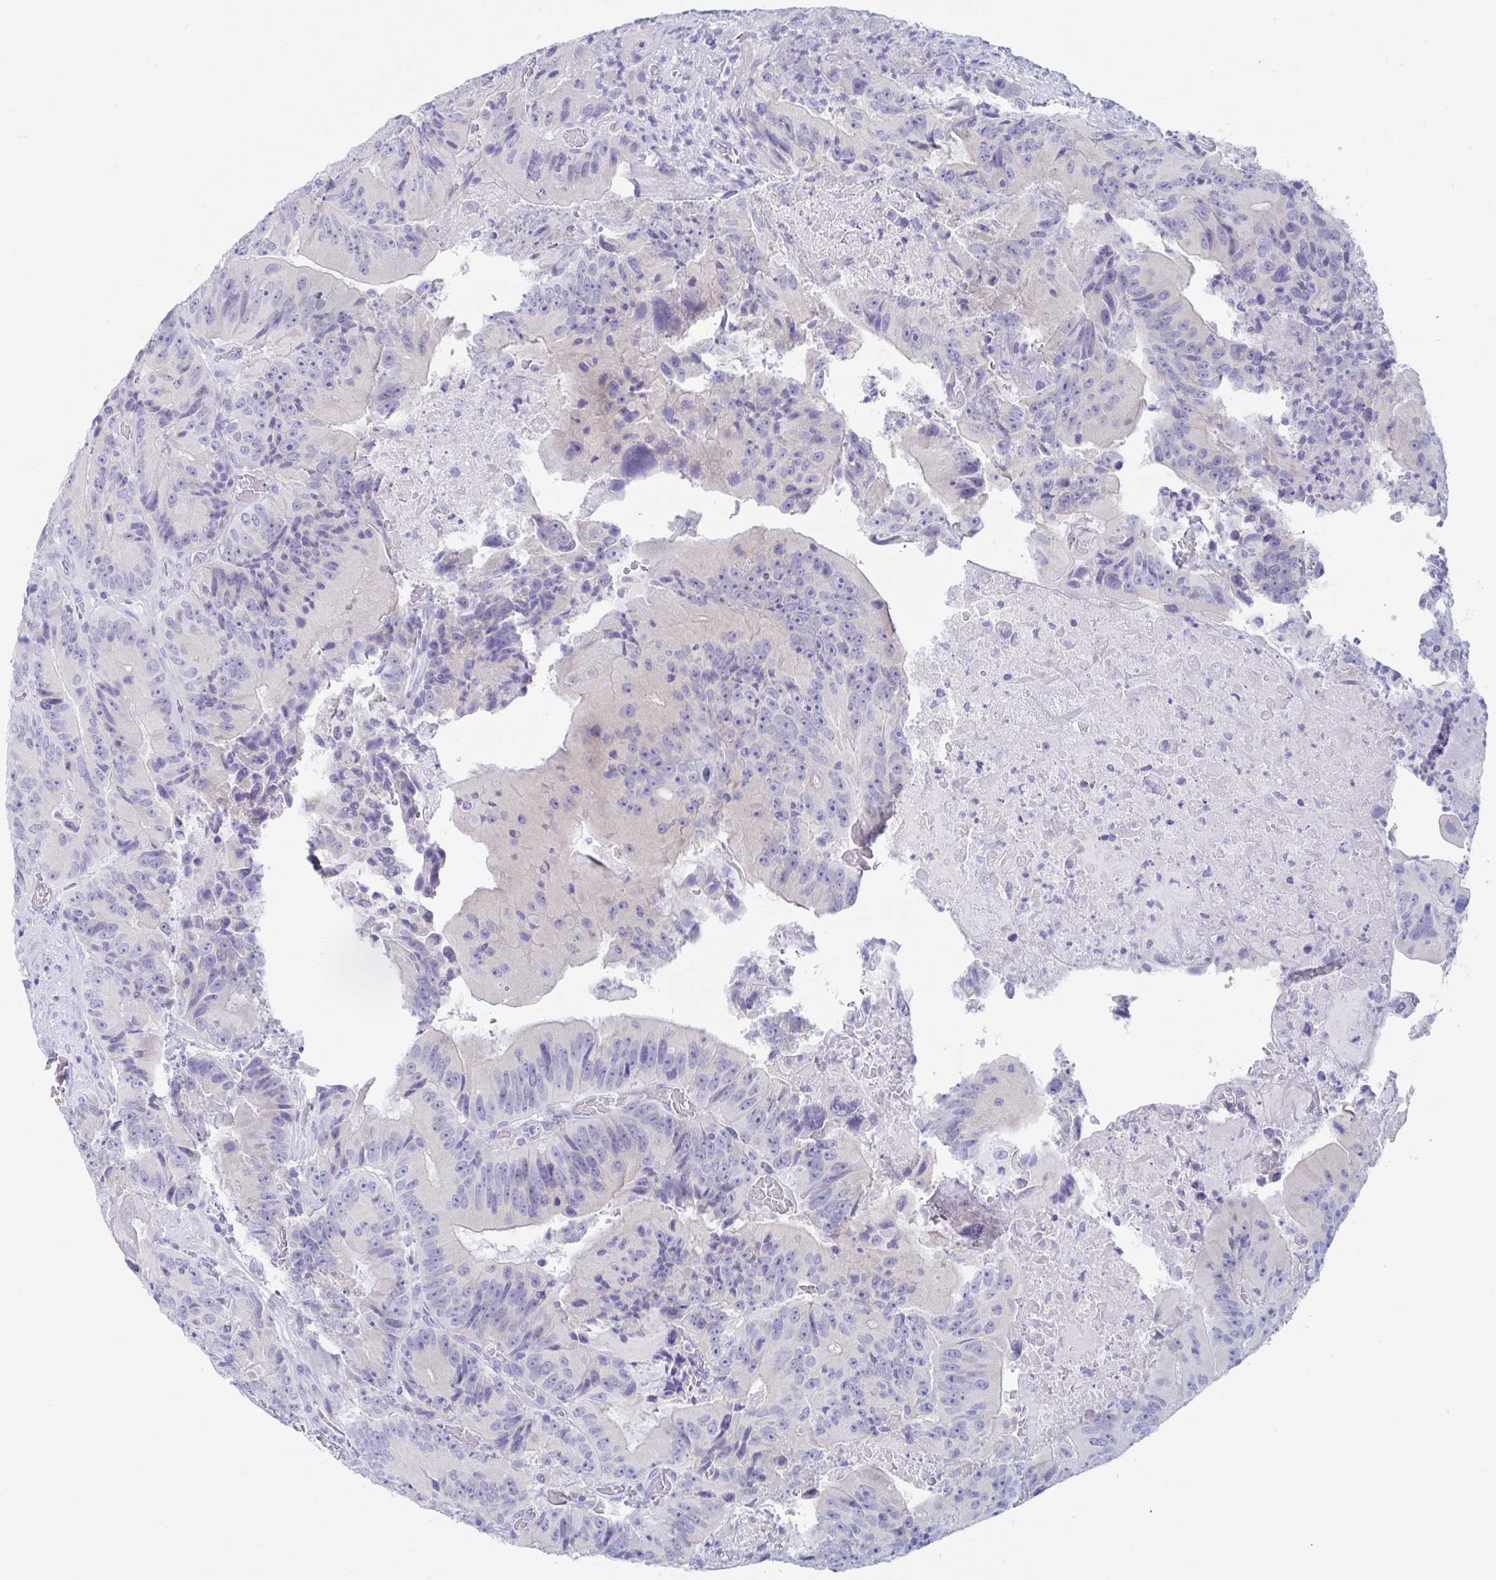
{"staining": {"intensity": "negative", "quantity": "none", "location": "none"}, "tissue": "colorectal cancer", "cell_type": "Tumor cells", "image_type": "cancer", "snomed": [{"axis": "morphology", "description": "Adenocarcinoma, NOS"}, {"axis": "topography", "description": "Colon"}], "caption": "Protein analysis of colorectal cancer reveals no significant expression in tumor cells.", "gene": "ZPBP", "patient": {"sex": "female", "age": 86}}